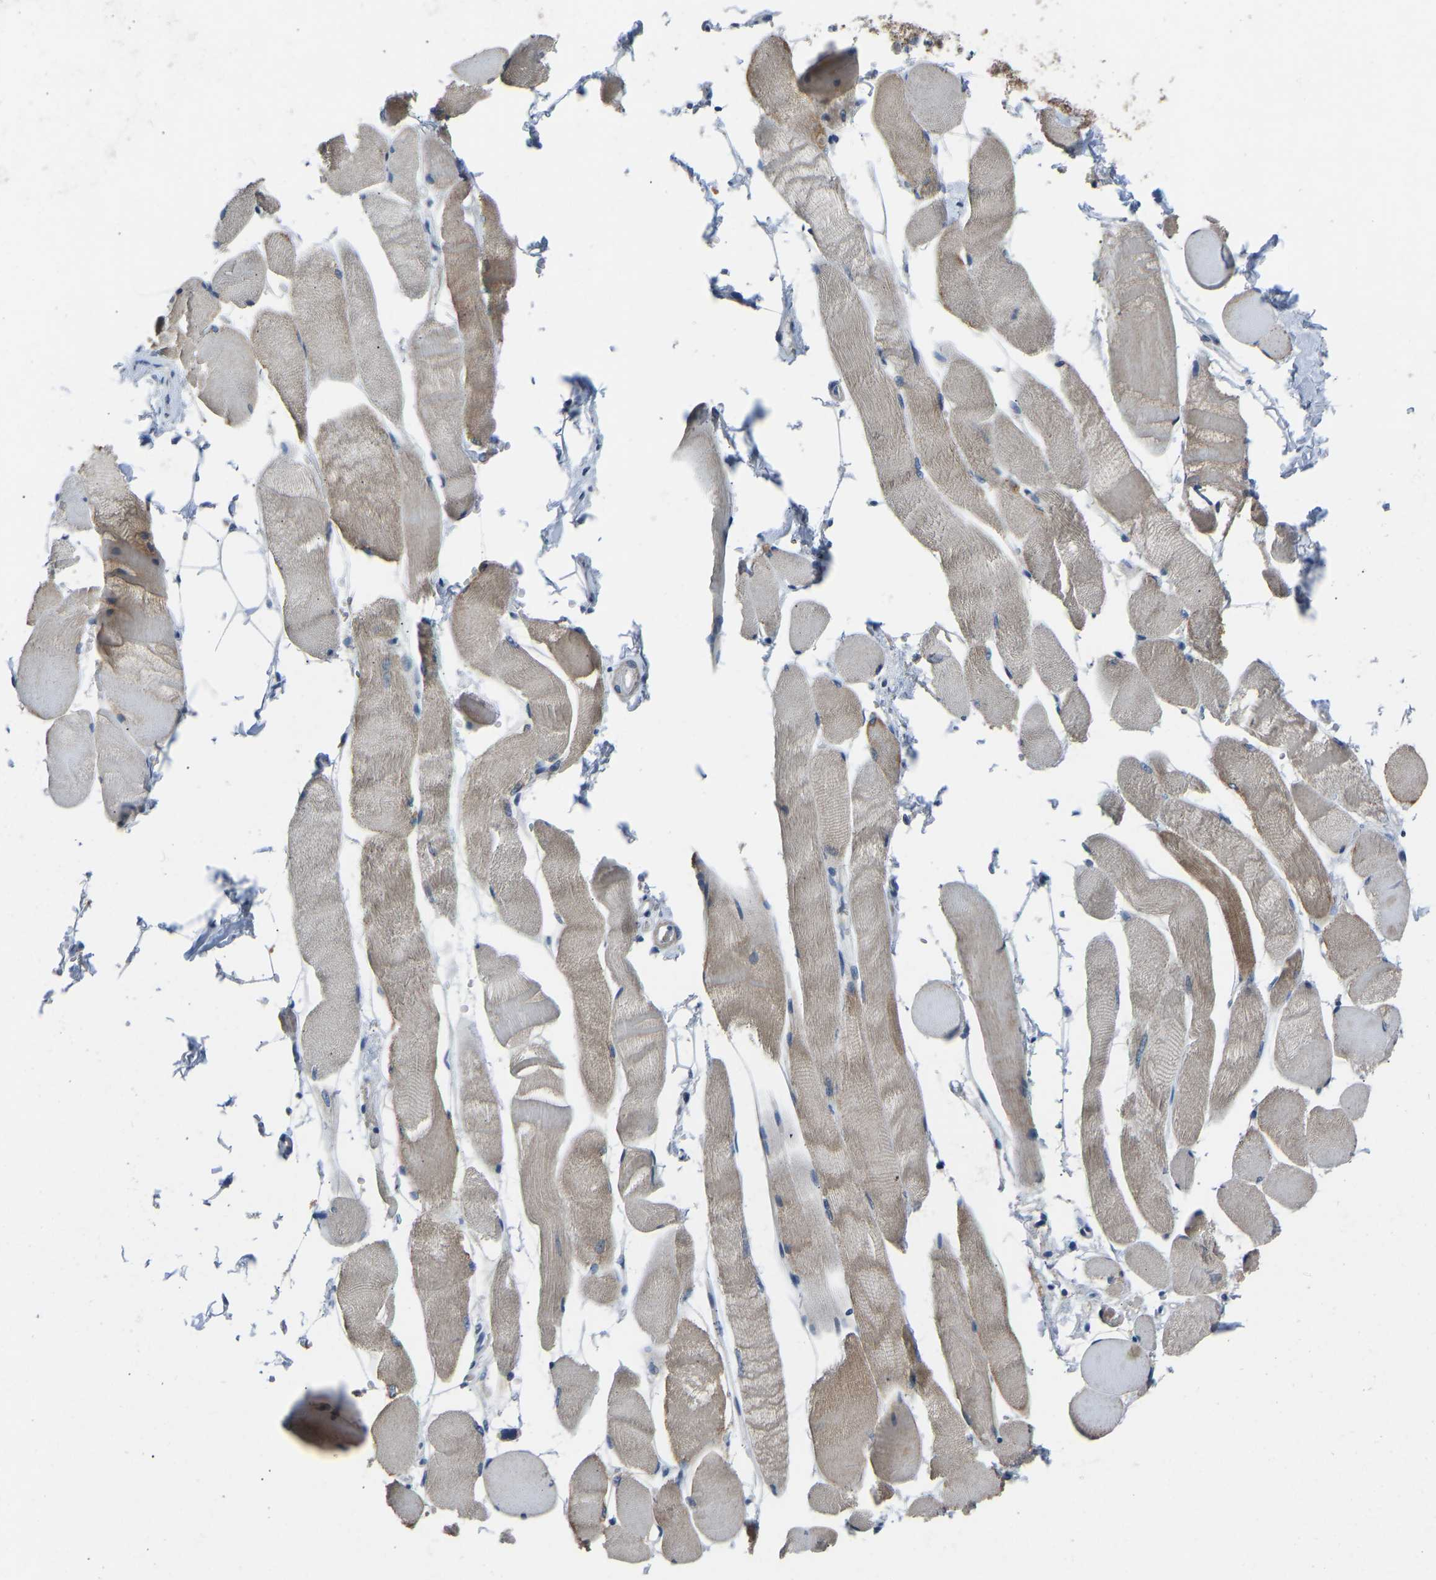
{"staining": {"intensity": "moderate", "quantity": "25%-75%", "location": "cytoplasmic/membranous"}, "tissue": "skeletal muscle", "cell_type": "Myocytes", "image_type": "normal", "snomed": [{"axis": "morphology", "description": "Normal tissue, NOS"}, {"axis": "topography", "description": "Skeletal muscle"}, {"axis": "topography", "description": "Peripheral nerve tissue"}], "caption": "Protein staining displays moderate cytoplasmic/membranous expression in approximately 25%-75% of myocytes in unremarkable skeletal muscle.", "gene": "CDK2AP1", "patient": {"sex": "female", "age": 84}}